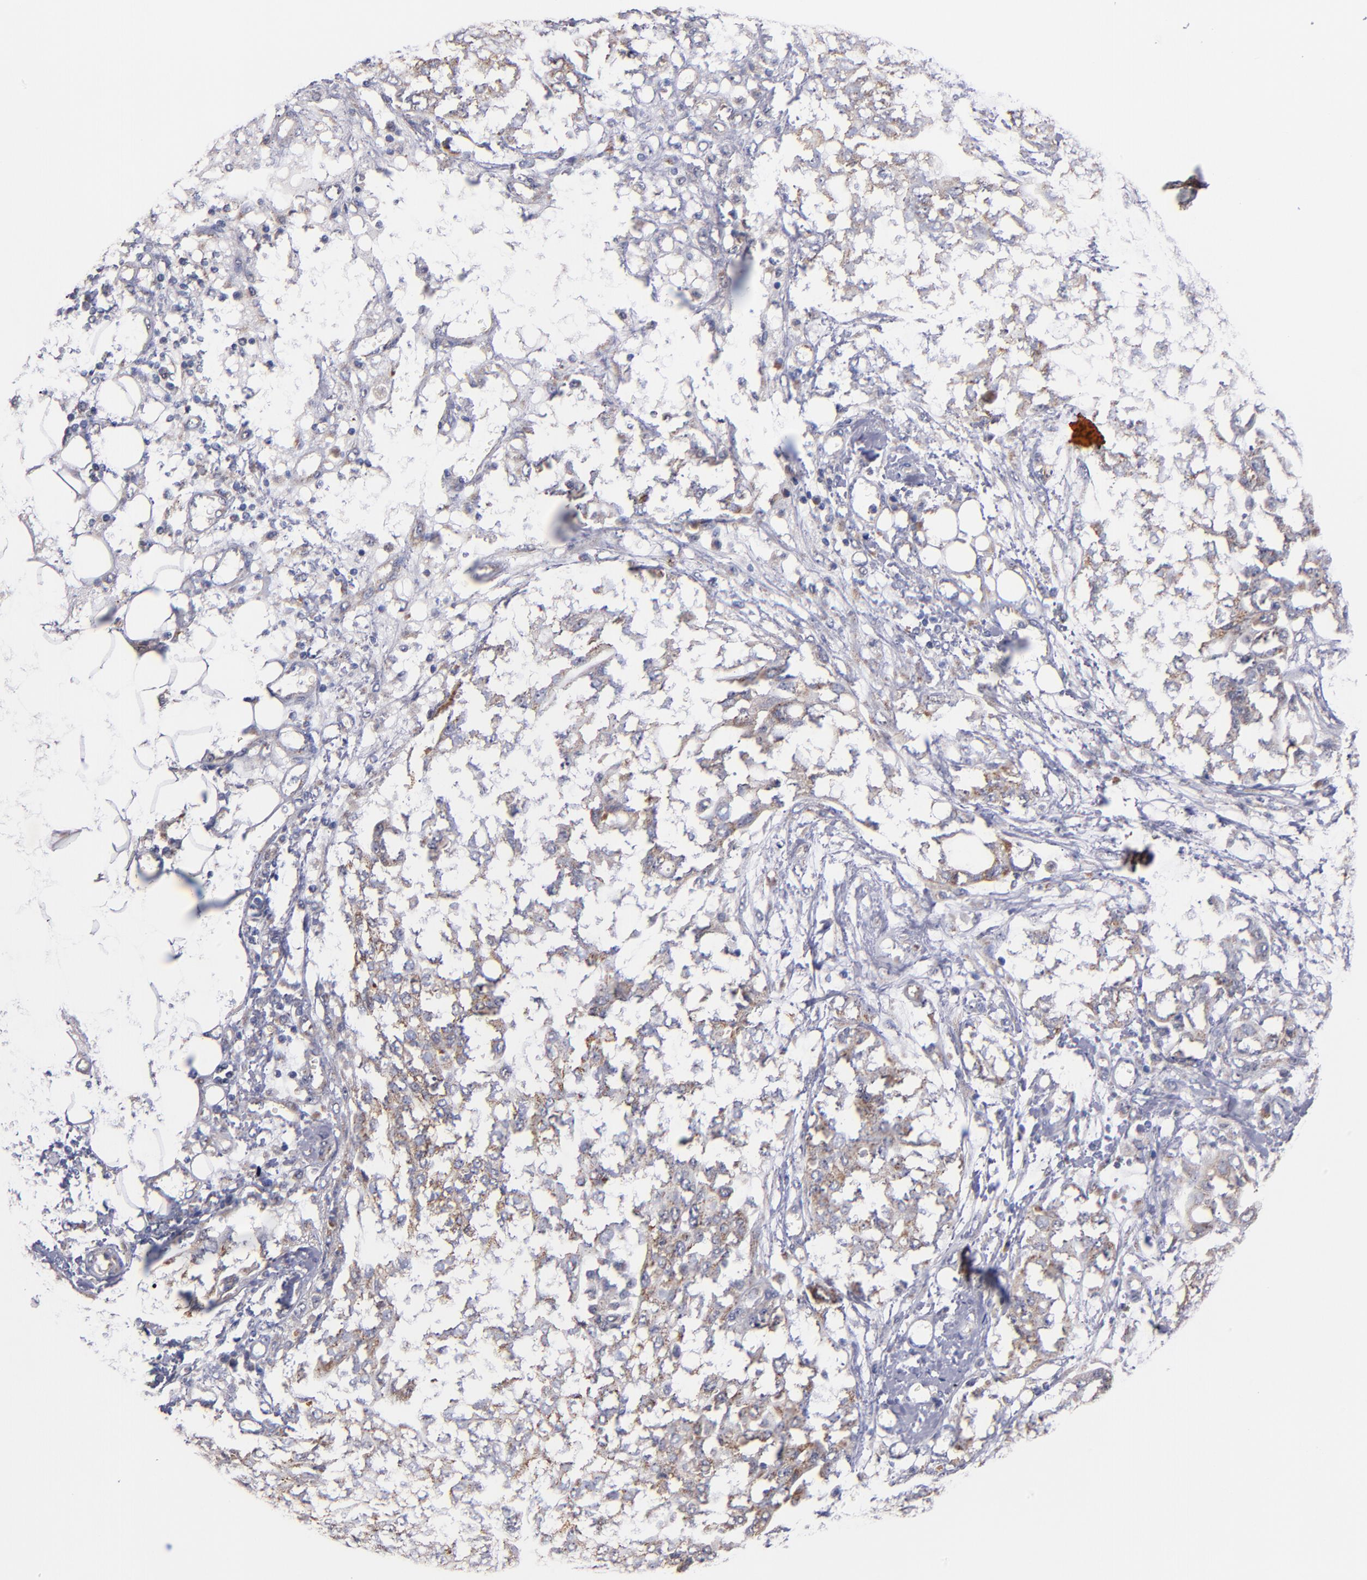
{"staining": {"intensity": "weak", "quantity": ">75%", "location": "cytoplasmic/membranous"}, "tissue": "ovarian cancer", "cell_type": "Tumor cells", "image_type": "cancer", "snomed": [{"axis": "morphology", "description": "Cystadenocarcinoma, serous, NOS"}, {"axis": "topography", "description": "Soft tissue"}, {"axis": "topography", "description": "Ovary"}], "caption": "A brown stain highlights weak cytoplasmic/membranous positivity of a protein in ovarian serous cystadenocarcinoma tumor cells.", "gene": "DIABLO", "patient": {"sex": "female", "age": 57}}